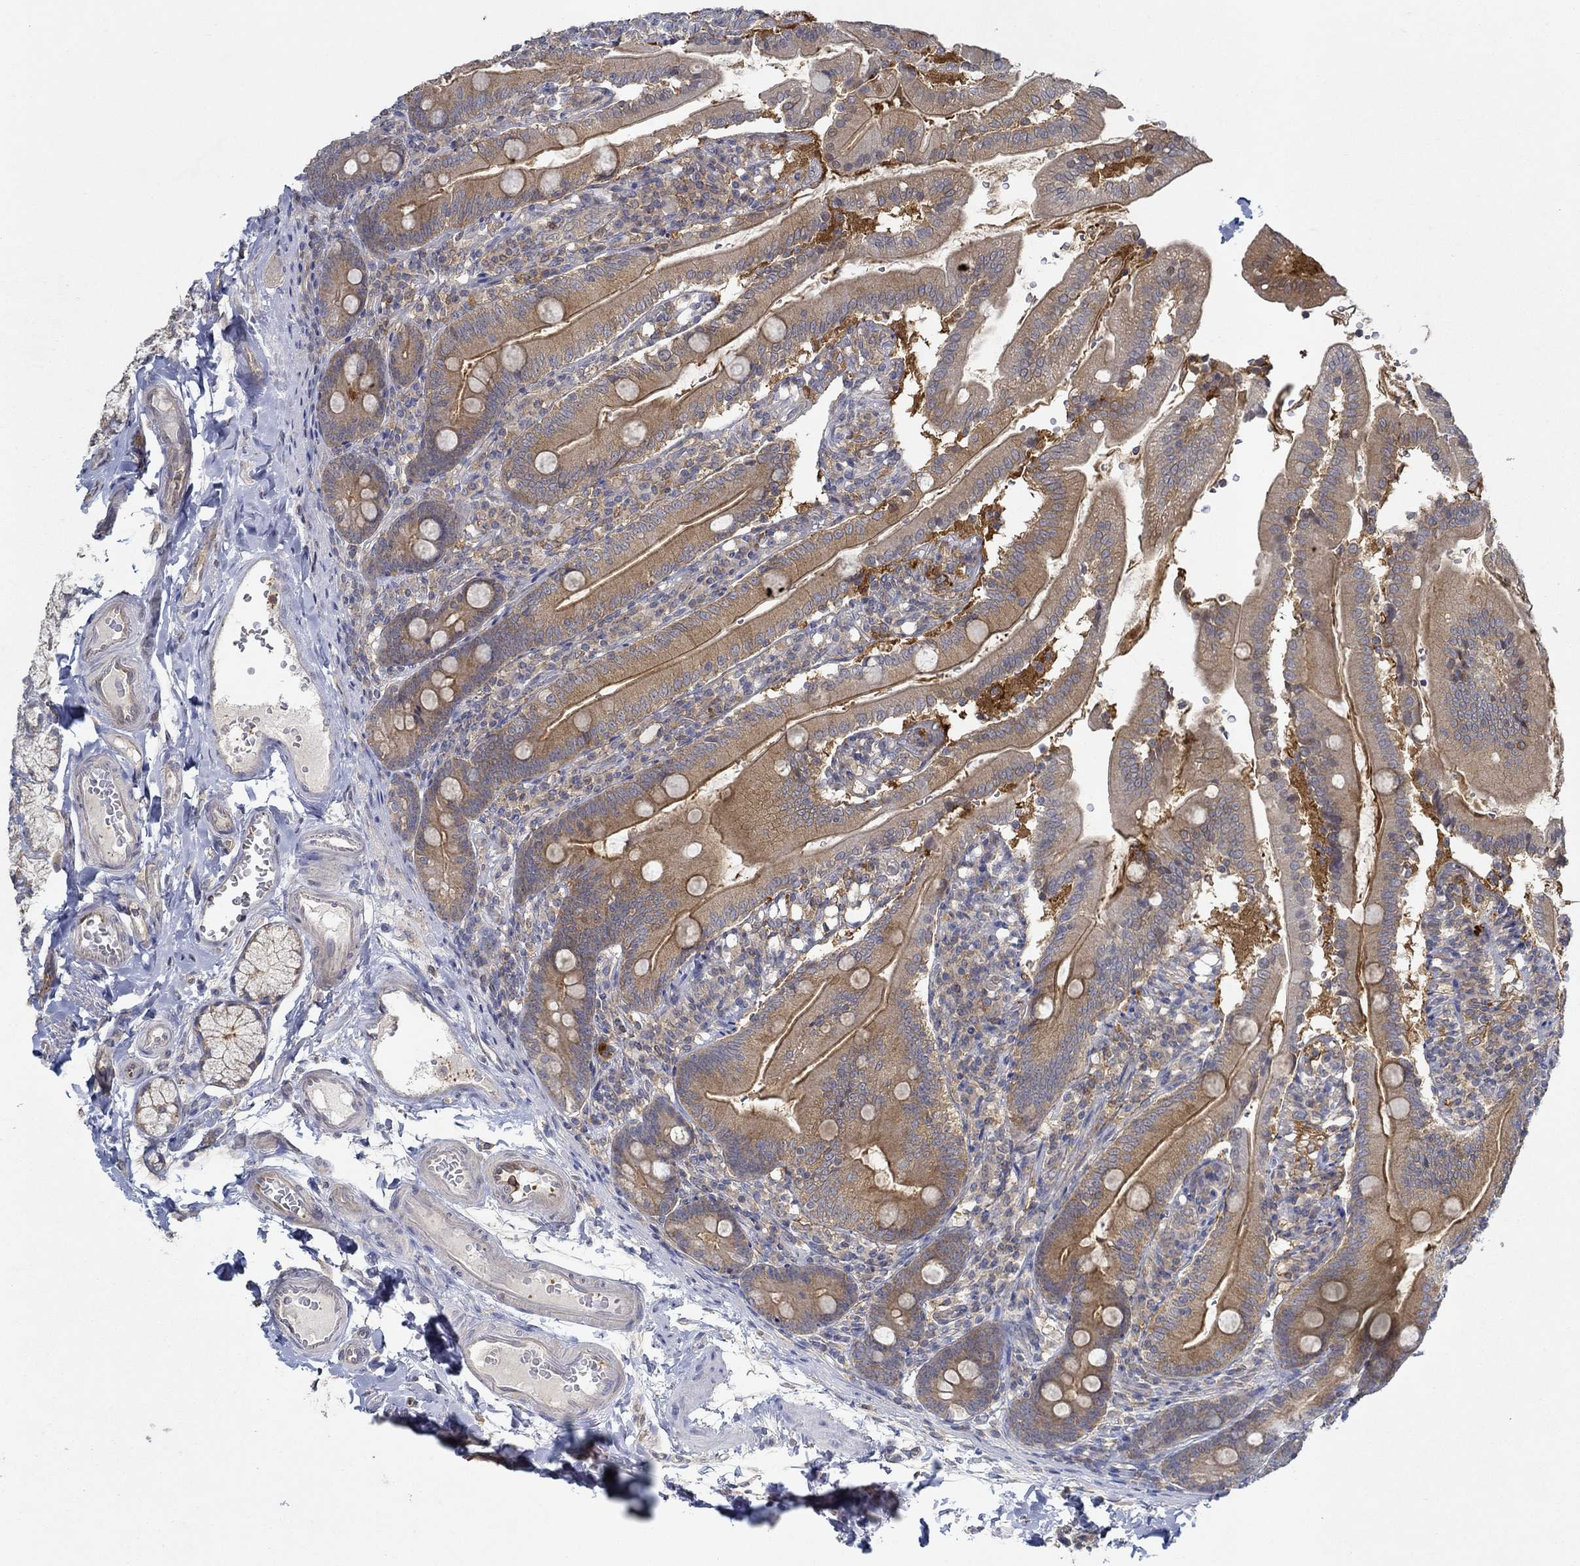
{"staining": {"intensity": "moderate", "quantity": "25%-75%", "location": "cytoplasmic/membranous"}, "tissue": "duodenum", "cell_type": "Glandular cells", "image_type": "normal", "snomed": [{"axis": "morphology", "description": "Normal tissue, NOS"}, {"axis": "topography", "description": "Duodenum"}], "caption": "IHC of benign duodenum shows medium levels of moderate cytoplasmic/membranous positivity in approximately 25%-75% of glandular cells.", "gene": "MTHFR", "patient": {"sex": "female", "age": 67}}